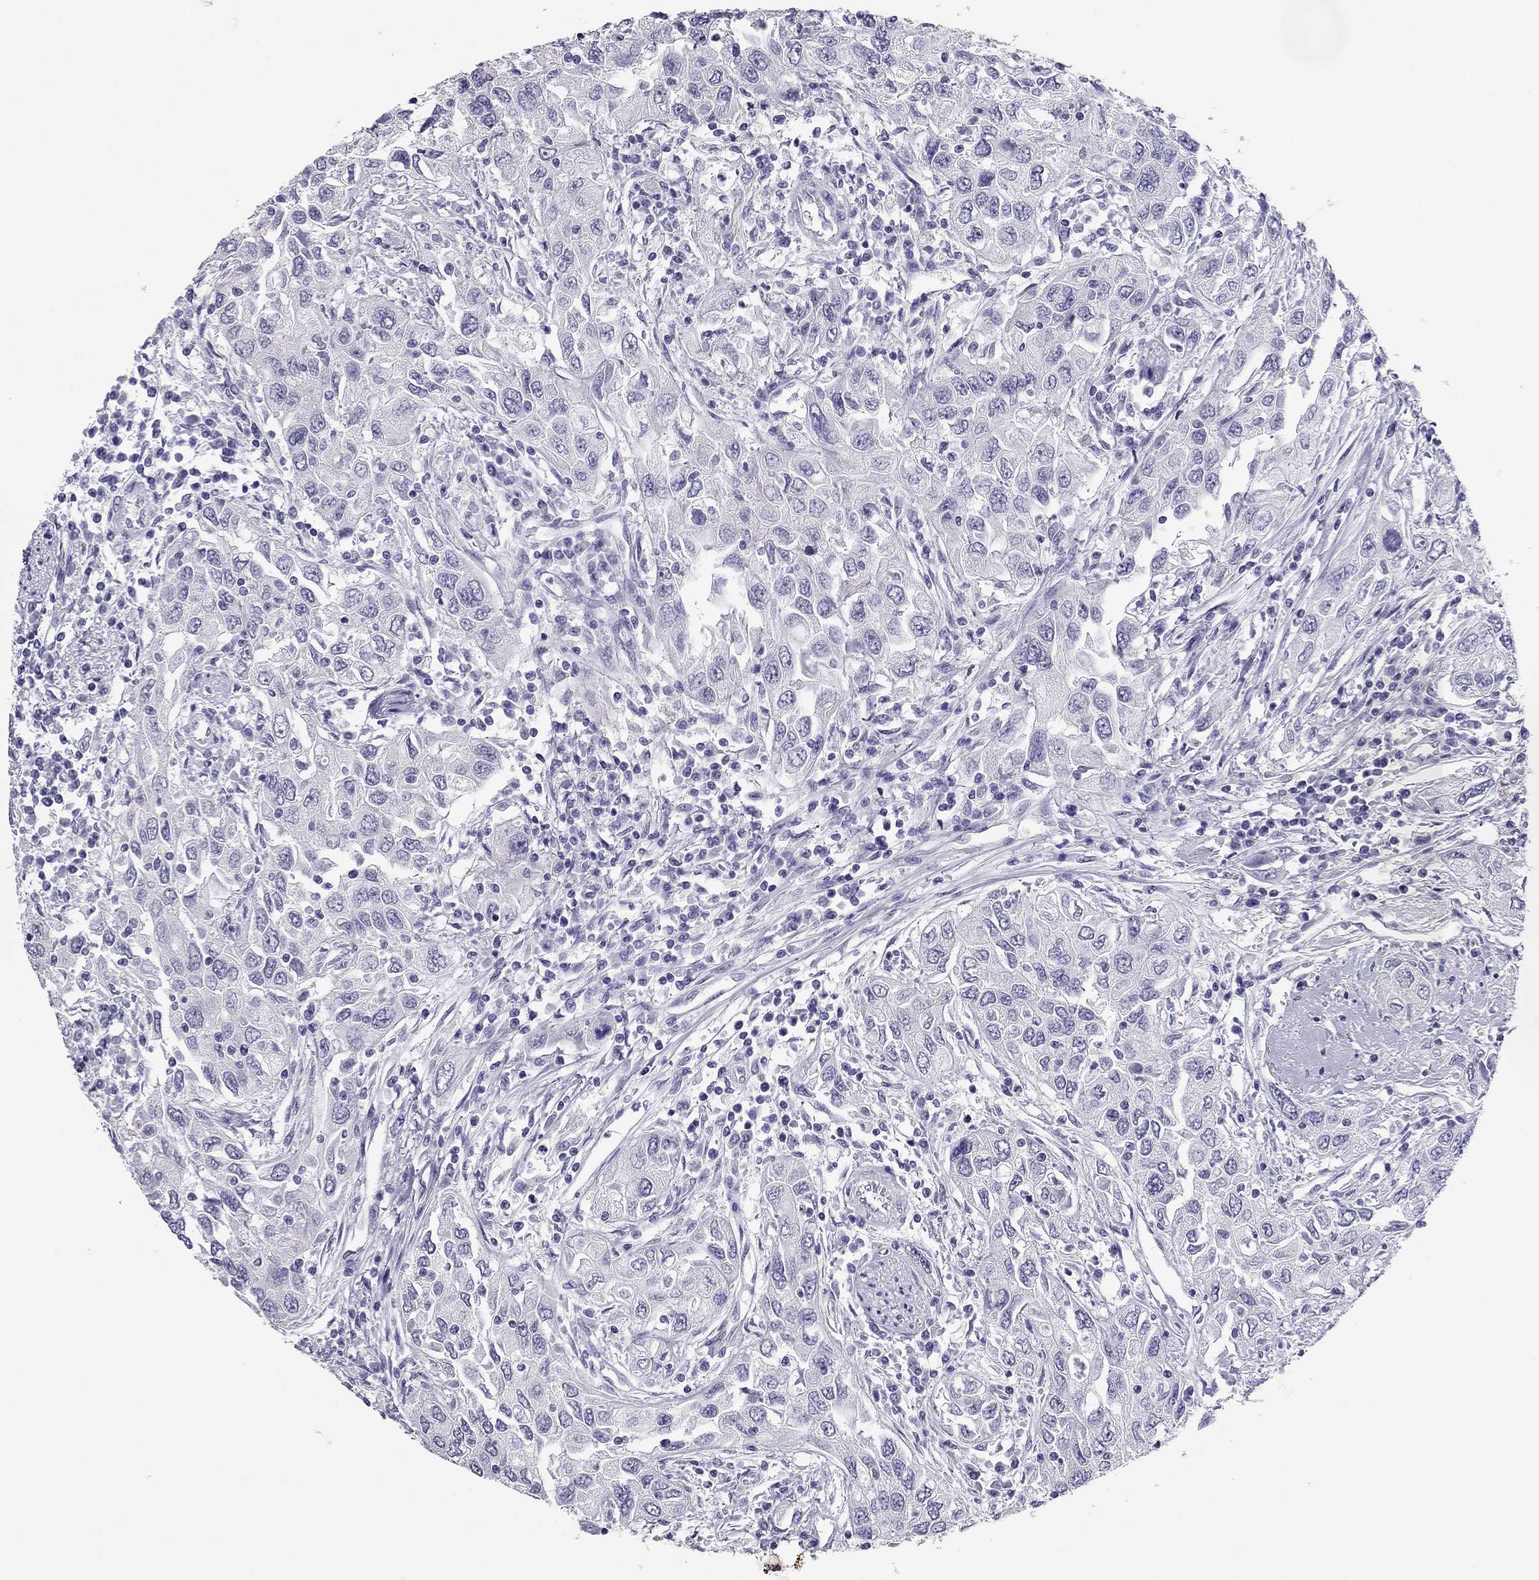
{"staining": {"intensity": "negative", "quantity": "none", "location": "none"}, "tissue": "urothelial cancer", "cell_type": "Tumor cells", "image_type": "cancer", "snomed": [{"axis": "morphology", "description": "Urothelial carcinoma, High grade"}, {"axis": "topography", "description": "Urinary bladder"}], "caption": "Protein analysis of urothelial cancer exhibits no significant expression in tumor cells.", "gene": "PDE6A", "patient": {"sex": "male", "age": 76}}